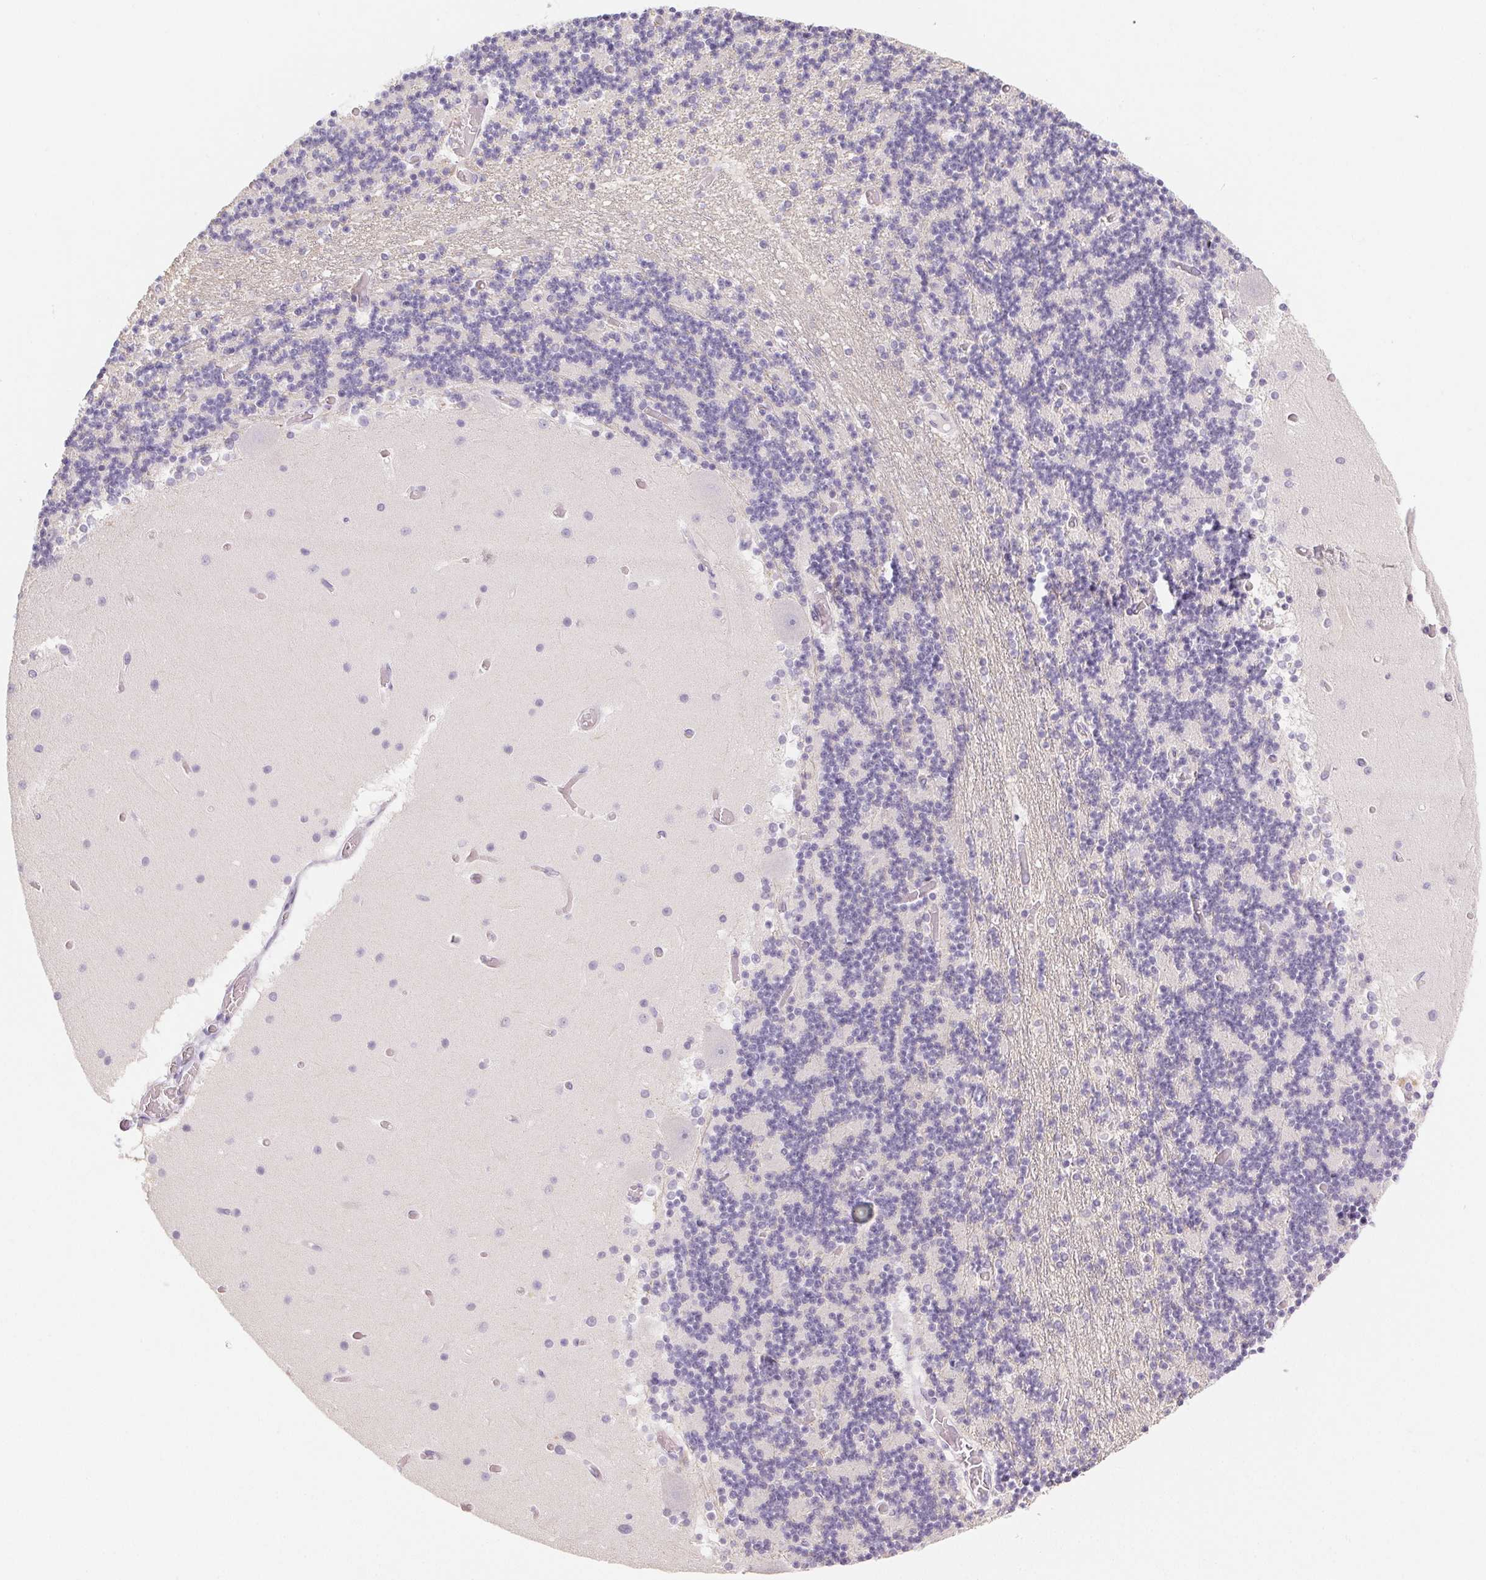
{"staining": {"intensity": "negative", "quantity": "none", "location": "none"}, "tissue": "cerebellum", "cell_type": "Cells in granular layer", "image_type": "normal", "snomed": [{"axis": "morphology", "description": "Normal tissue, NOS"}, {"axis": "topography", "description": "Cerebellum"}], "caption": "High power microscopy image of an immunohistochemistry micrograph of benign cerebellum, revealing no significant staining in cells in granular layer. Brightfield microscopy of IHC stained with DAB (3,3'-diaminobenzidine) (brown) and hematoxylin (blue), captured at high magnification.", "gene": "MIOX", "patient": {"sex": "female", "age": 28}}